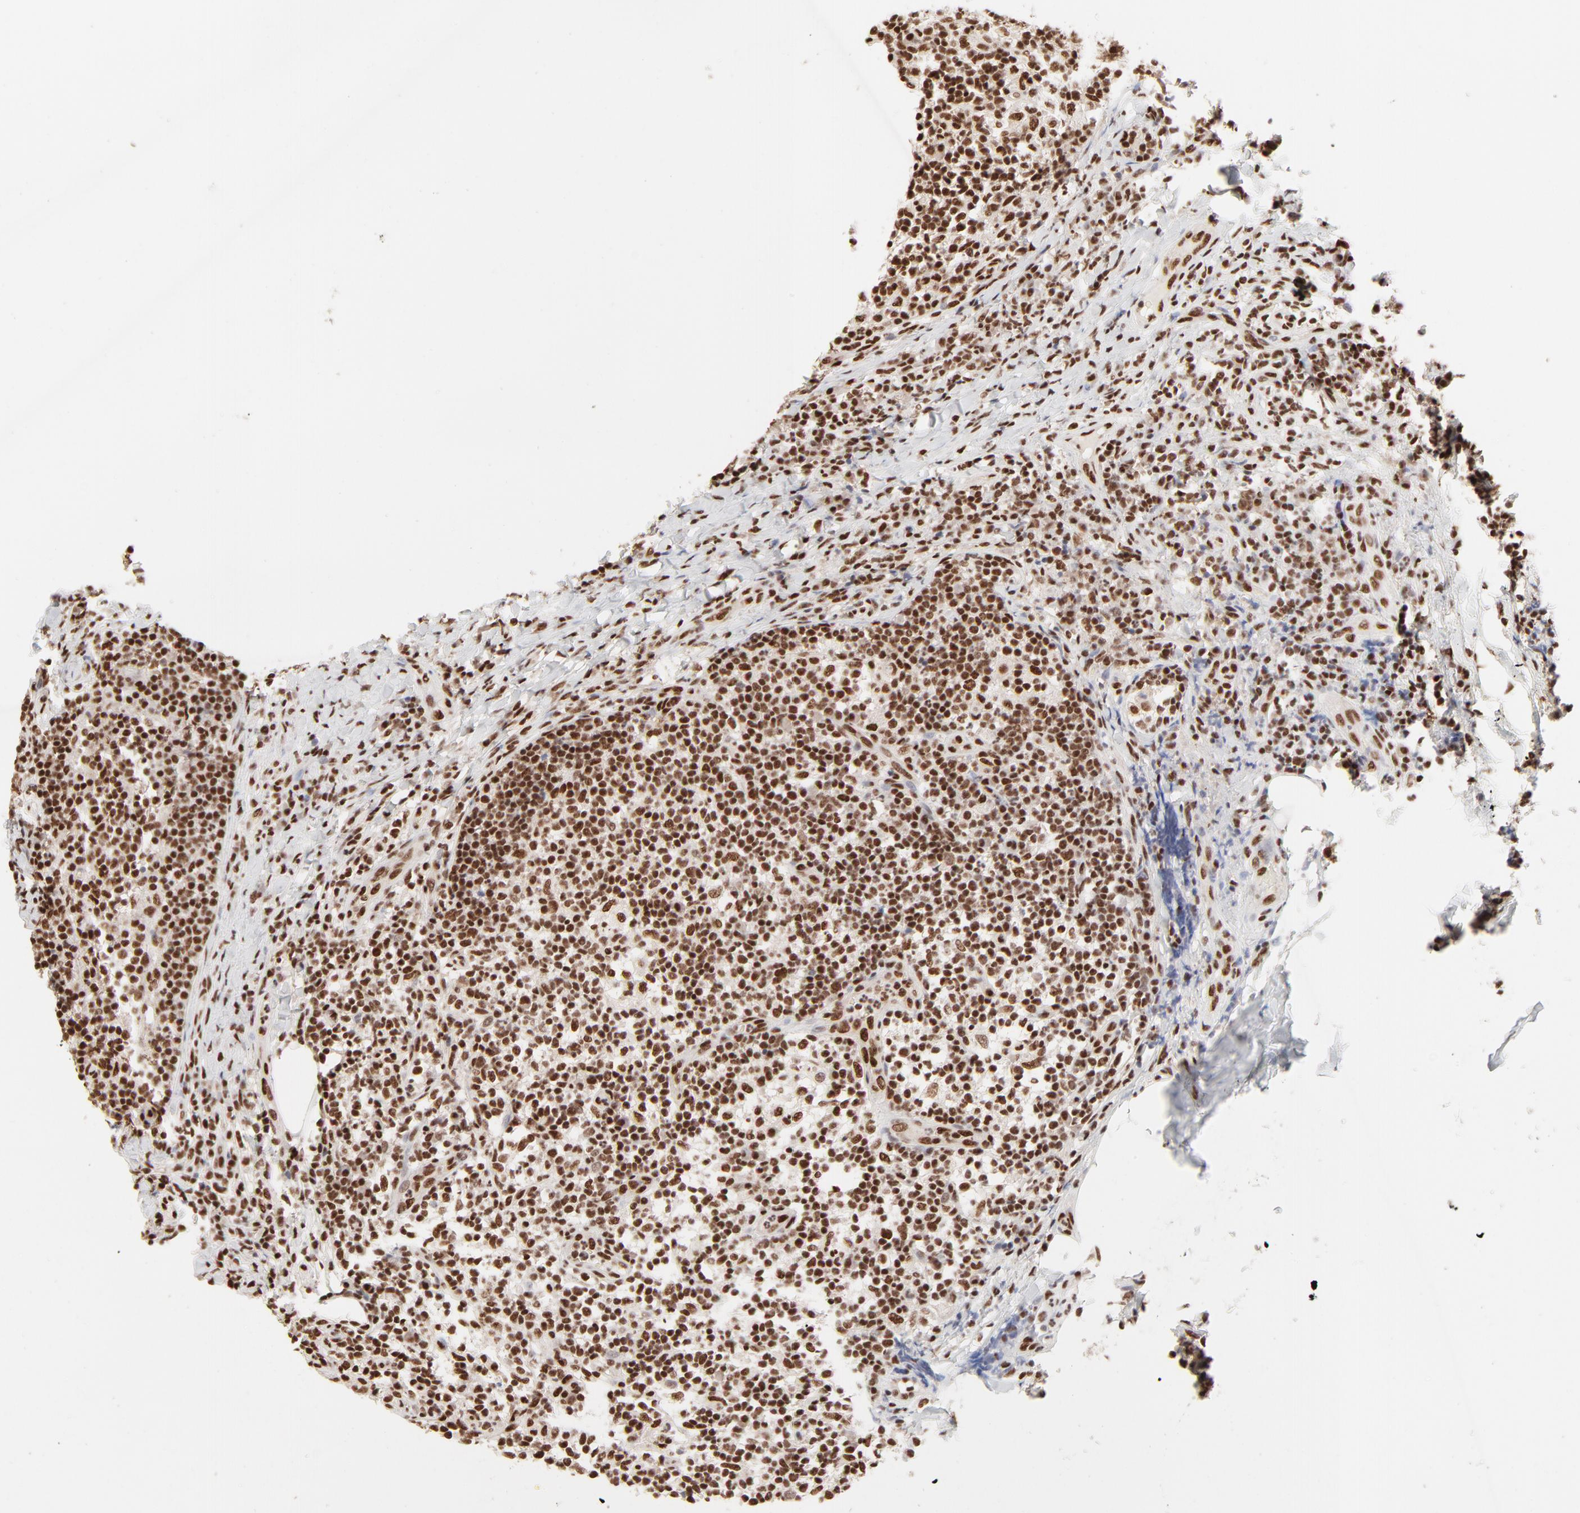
{"staining": {"intensity": "strong", "quantity": ">75%", "location": "nuclear"}, "tissue": "lymph node", "cell_type": "Germinal center cells", "image_type": "normal", "snomed": [{"axis": "morphology", "description": "Normal tissue, NOS"}, {"axis": "morphology", "description": "Inflammation, NOS"}, {"axis": "topography", "description": "Lymph node"}], "caption": "This micrograph displays immunohistochemistry staining of benign human lymph node, with high strong nuclear positivity in approximately >75% of germinal center cells.", "gene": "TARDBP", "patient": {"sex": "male", "age": 46}}